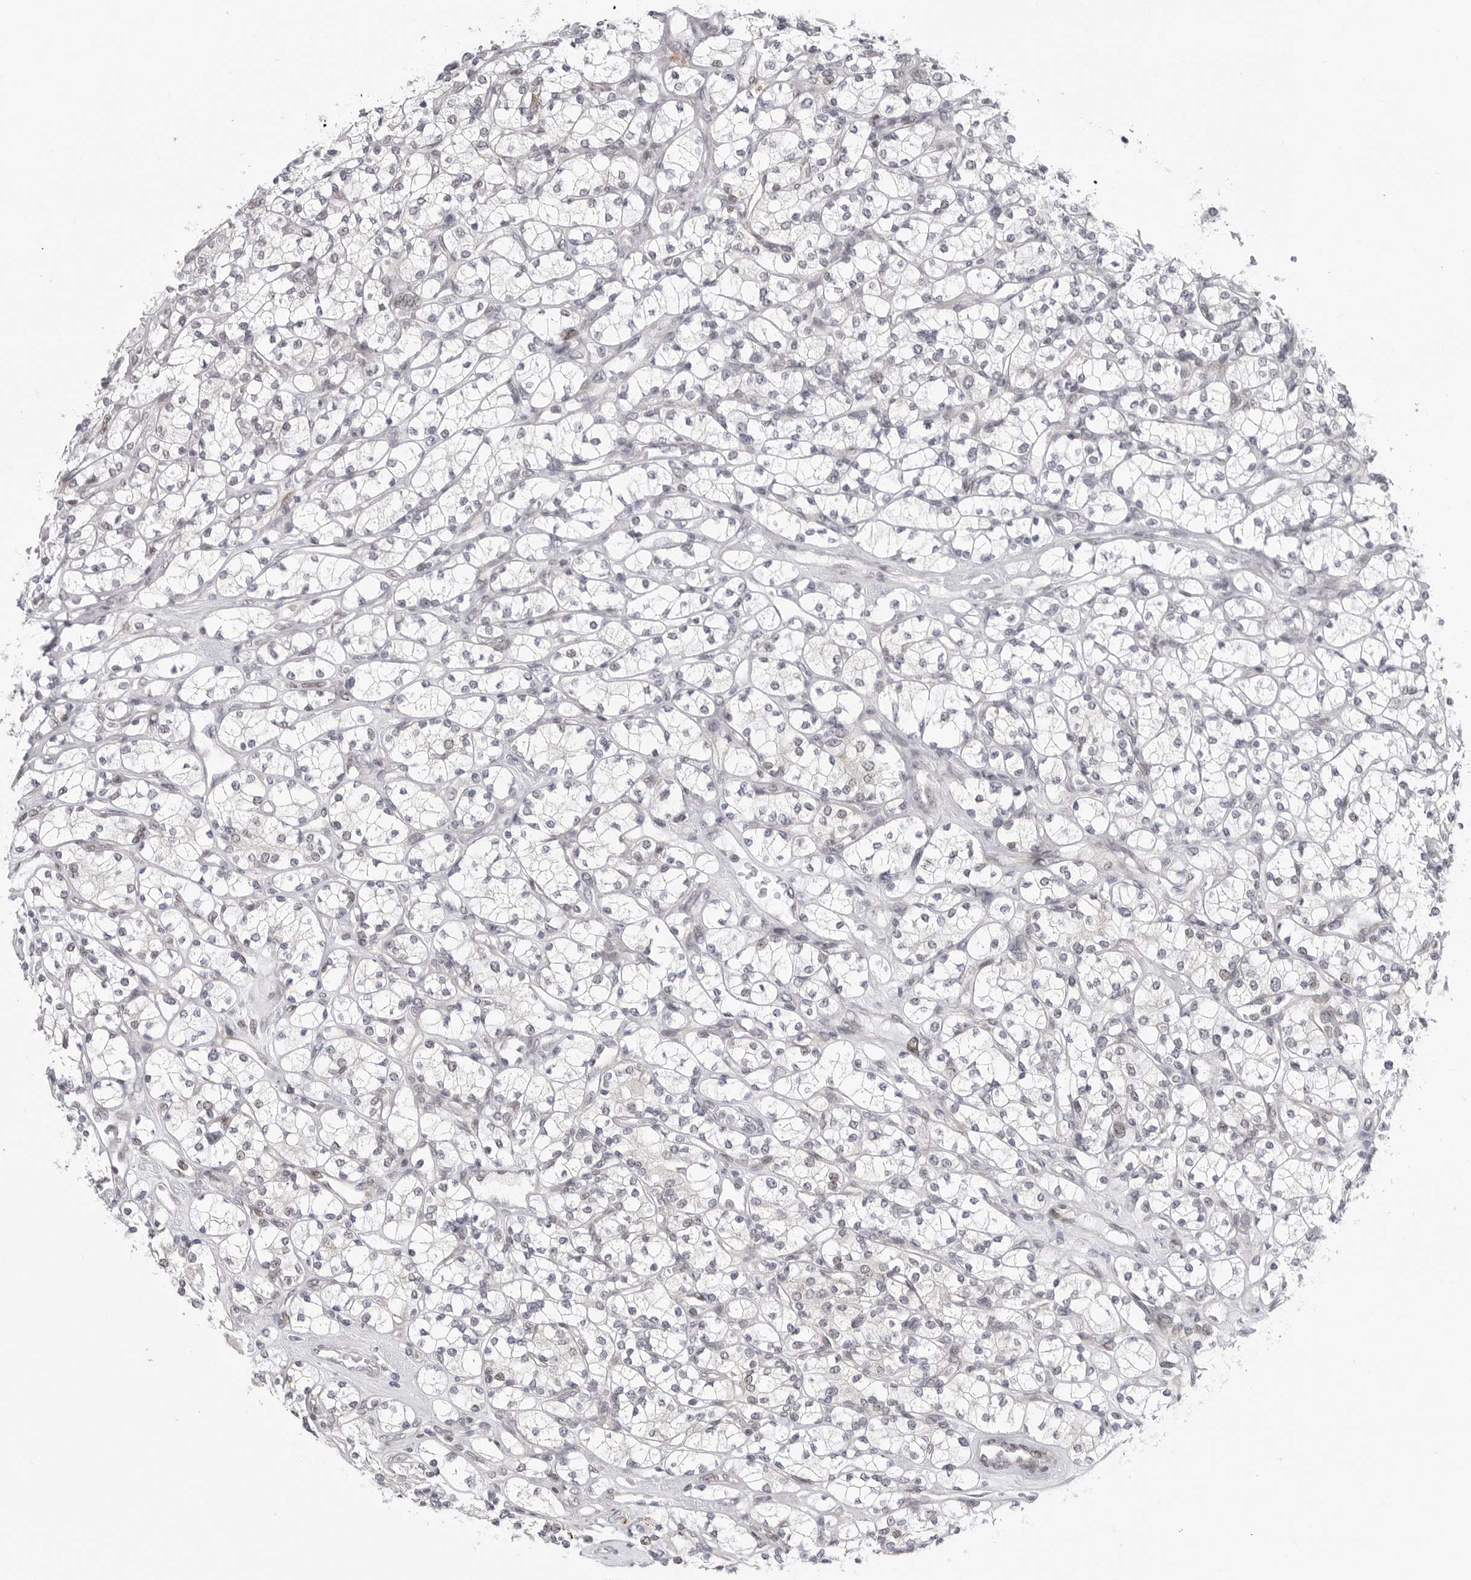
{"staining": {"intensity": "negative", "quantity": "none", "location": "none"}, "tissue": "renal cancer", "cell_type": "Tumor cells", "image_type": "cancer", "snomed": [{"axis": "morphology", "description": "Adenocarcinoma, NOS"}, {"axis": "topography", "description": "Kidney"}], "caption": "Immunohistochemistry micrograph of human renal cancer stained for a protein (brown), which demonstrates no positivity in tumor cells.", "gene": "FAM135B", "patient": {"sex": "male", "age": 77}}